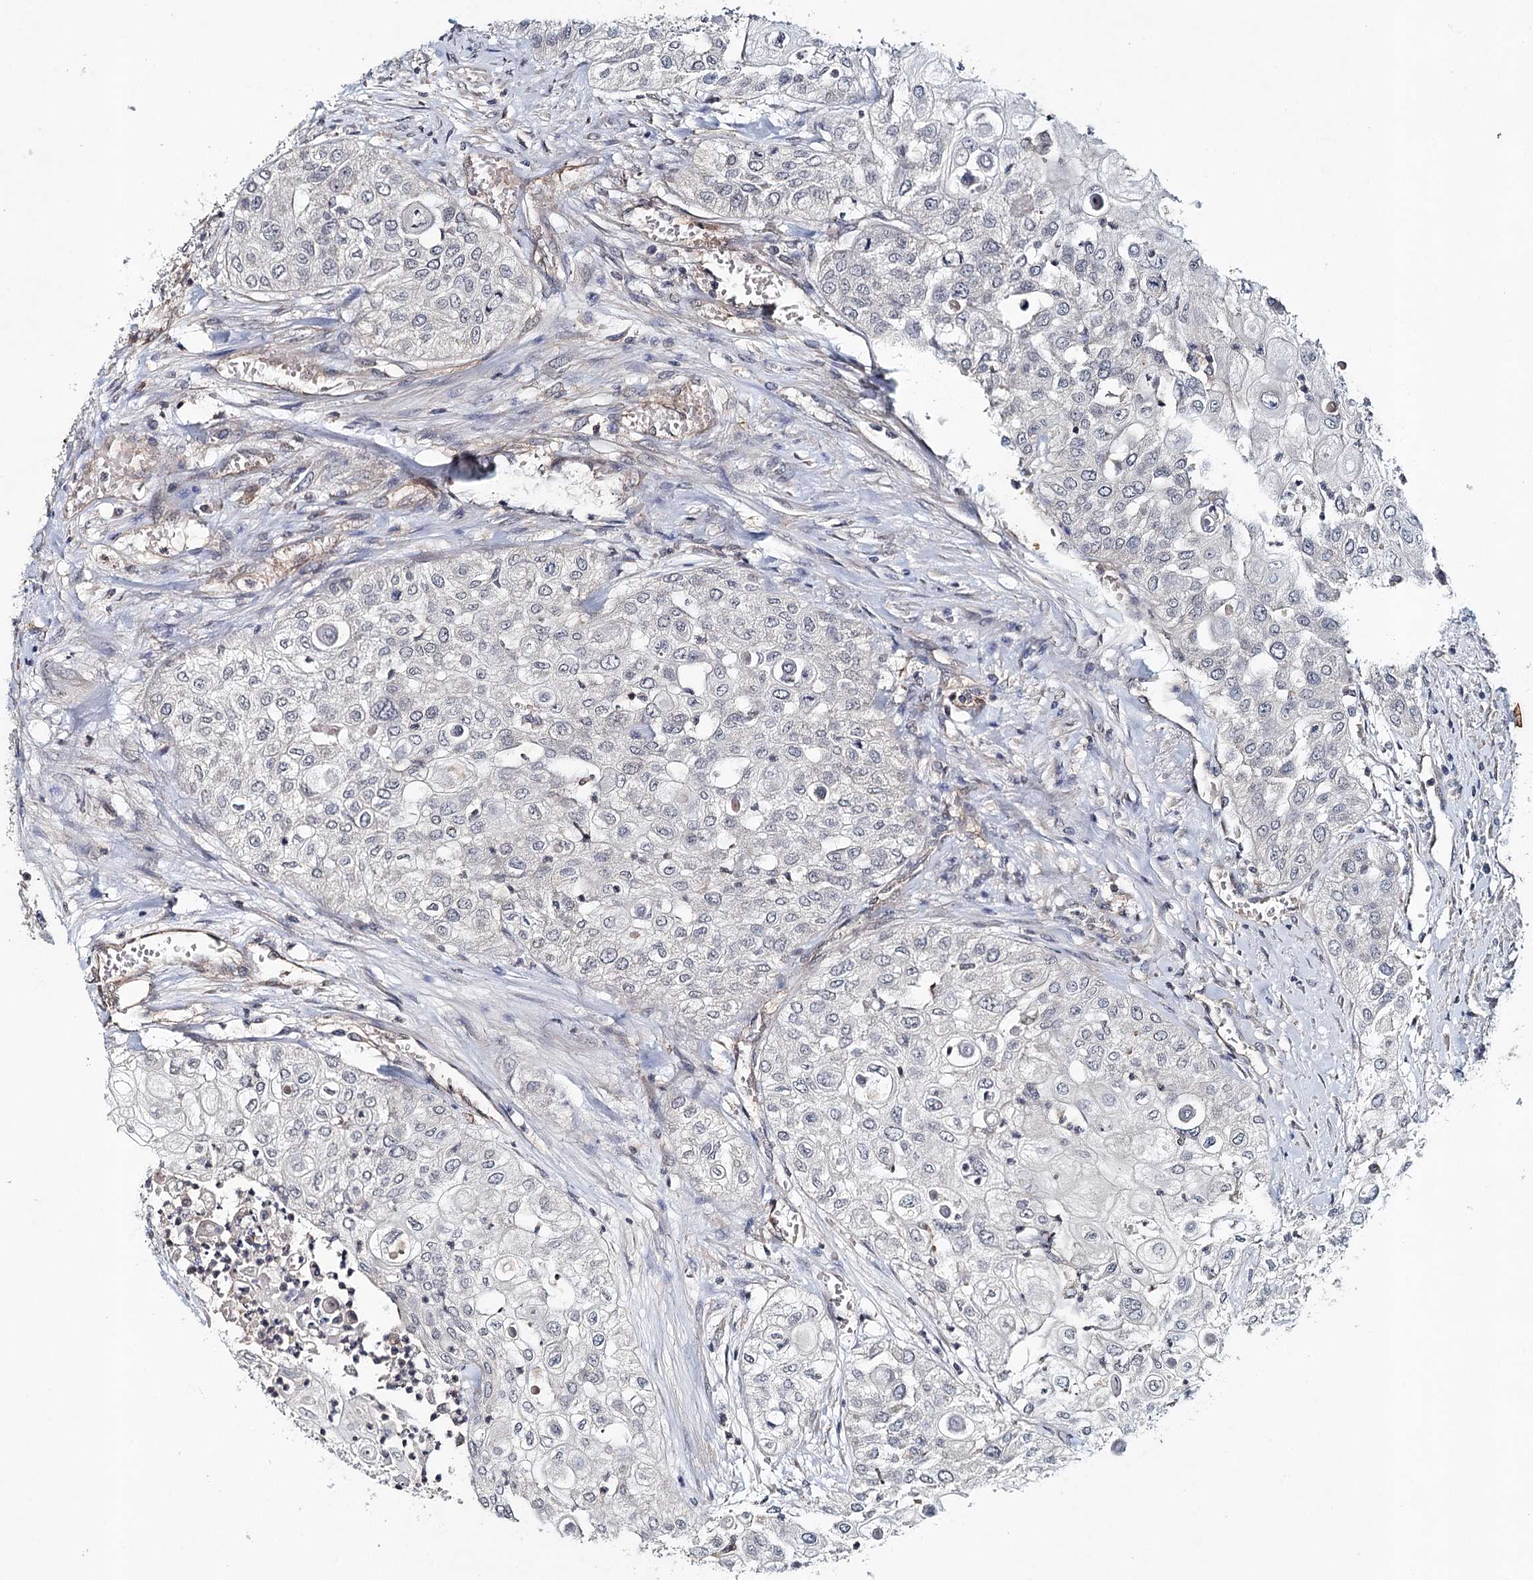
{"staining": {"intensity": "negative", "quantity": "none", "location": "none"}, "tissue": "urothelial cancer", "cell_type": "Tumor cells", "image_type": "cancer", "snomed": [{"axis": "morphology", "description": "Urothelial carcinoma, High grade"}, {"axis": "topography", "description": "Urinary bladder"}], "caption": "Image shows no protein staining in tumor cells of urothelial cancer tissue.", "gene": "SYNPO", "patient": {"sex": "female", "age": 79}}